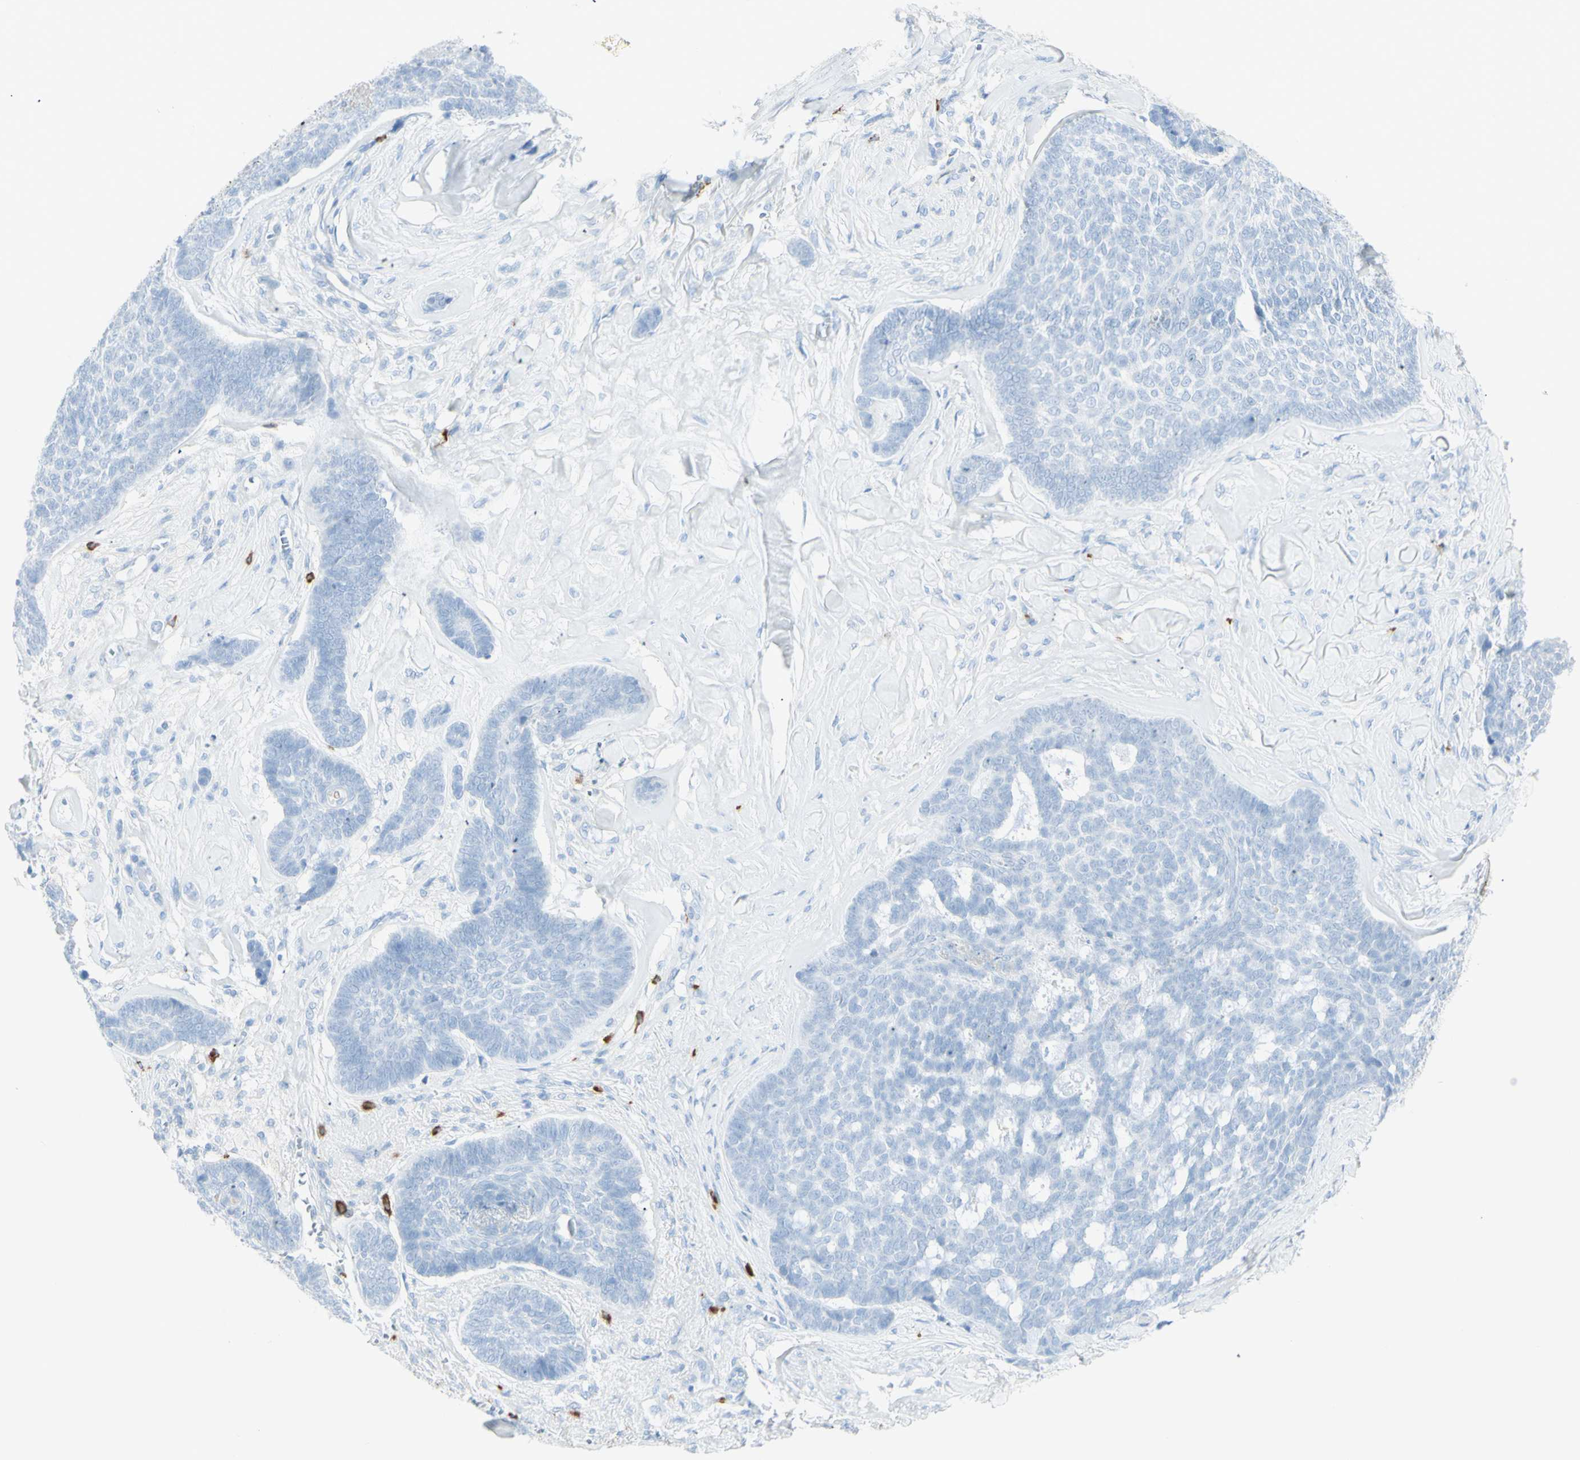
{"staining": {"intensity": "negative", "quantity": "none", "location": "none"}, "tissue": "skin cancer", "cell_type": "Tumor cells", "image_type": "cancer", "snomed": [{"axis": "morphology", "description": "Basal cell carcinoma"}, {"axis": "topography", "description": "Skin"}], "caption": "Immunohistochemistry image of human skin cancer stained for a protein (brown), which exhibits no positivity in tumor cells.", "gene": "LETM1", "patient": {"sex": "male", "age": 84}}